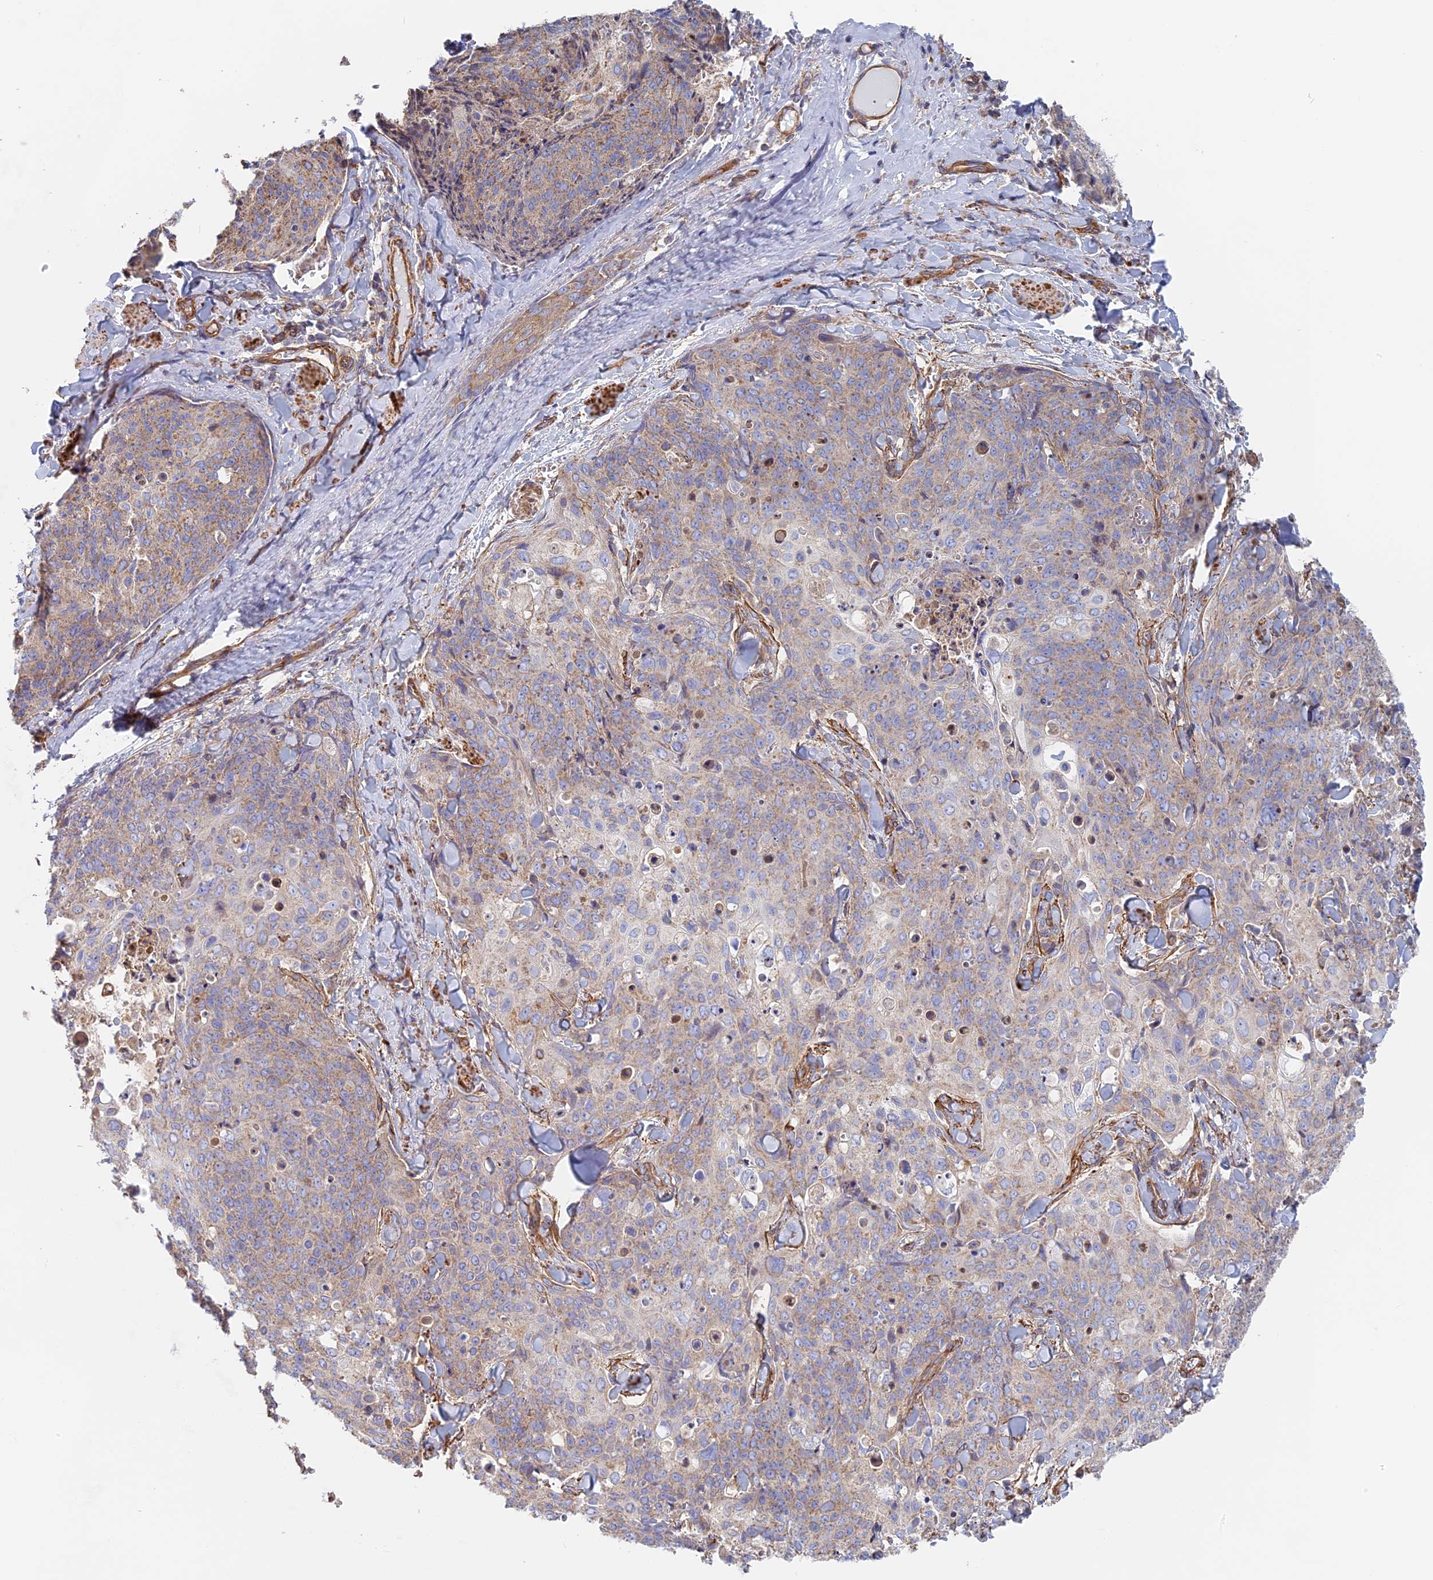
{"staining": {"intensity": "weak", "quantity": "<25%", "location": "cytoplasmic/membranous"}, "tissue": "skin cancer", "cell_type": "Tumor cells", "image_type": "cancer", "snomed": [{"axis": "morphology", "description": "Squamous cell carcinoma, NOS"}, {"axis": "topography", "description": "Skin"}, {"axis": "topography", "description": "Vulva"}], "caption": "Immunohistochemistry of human squamous cell carcinoma (skin) displays no staining in tumor cells.", "gene": "DDA1", "patient": {"sex": "female", "age": 85}}